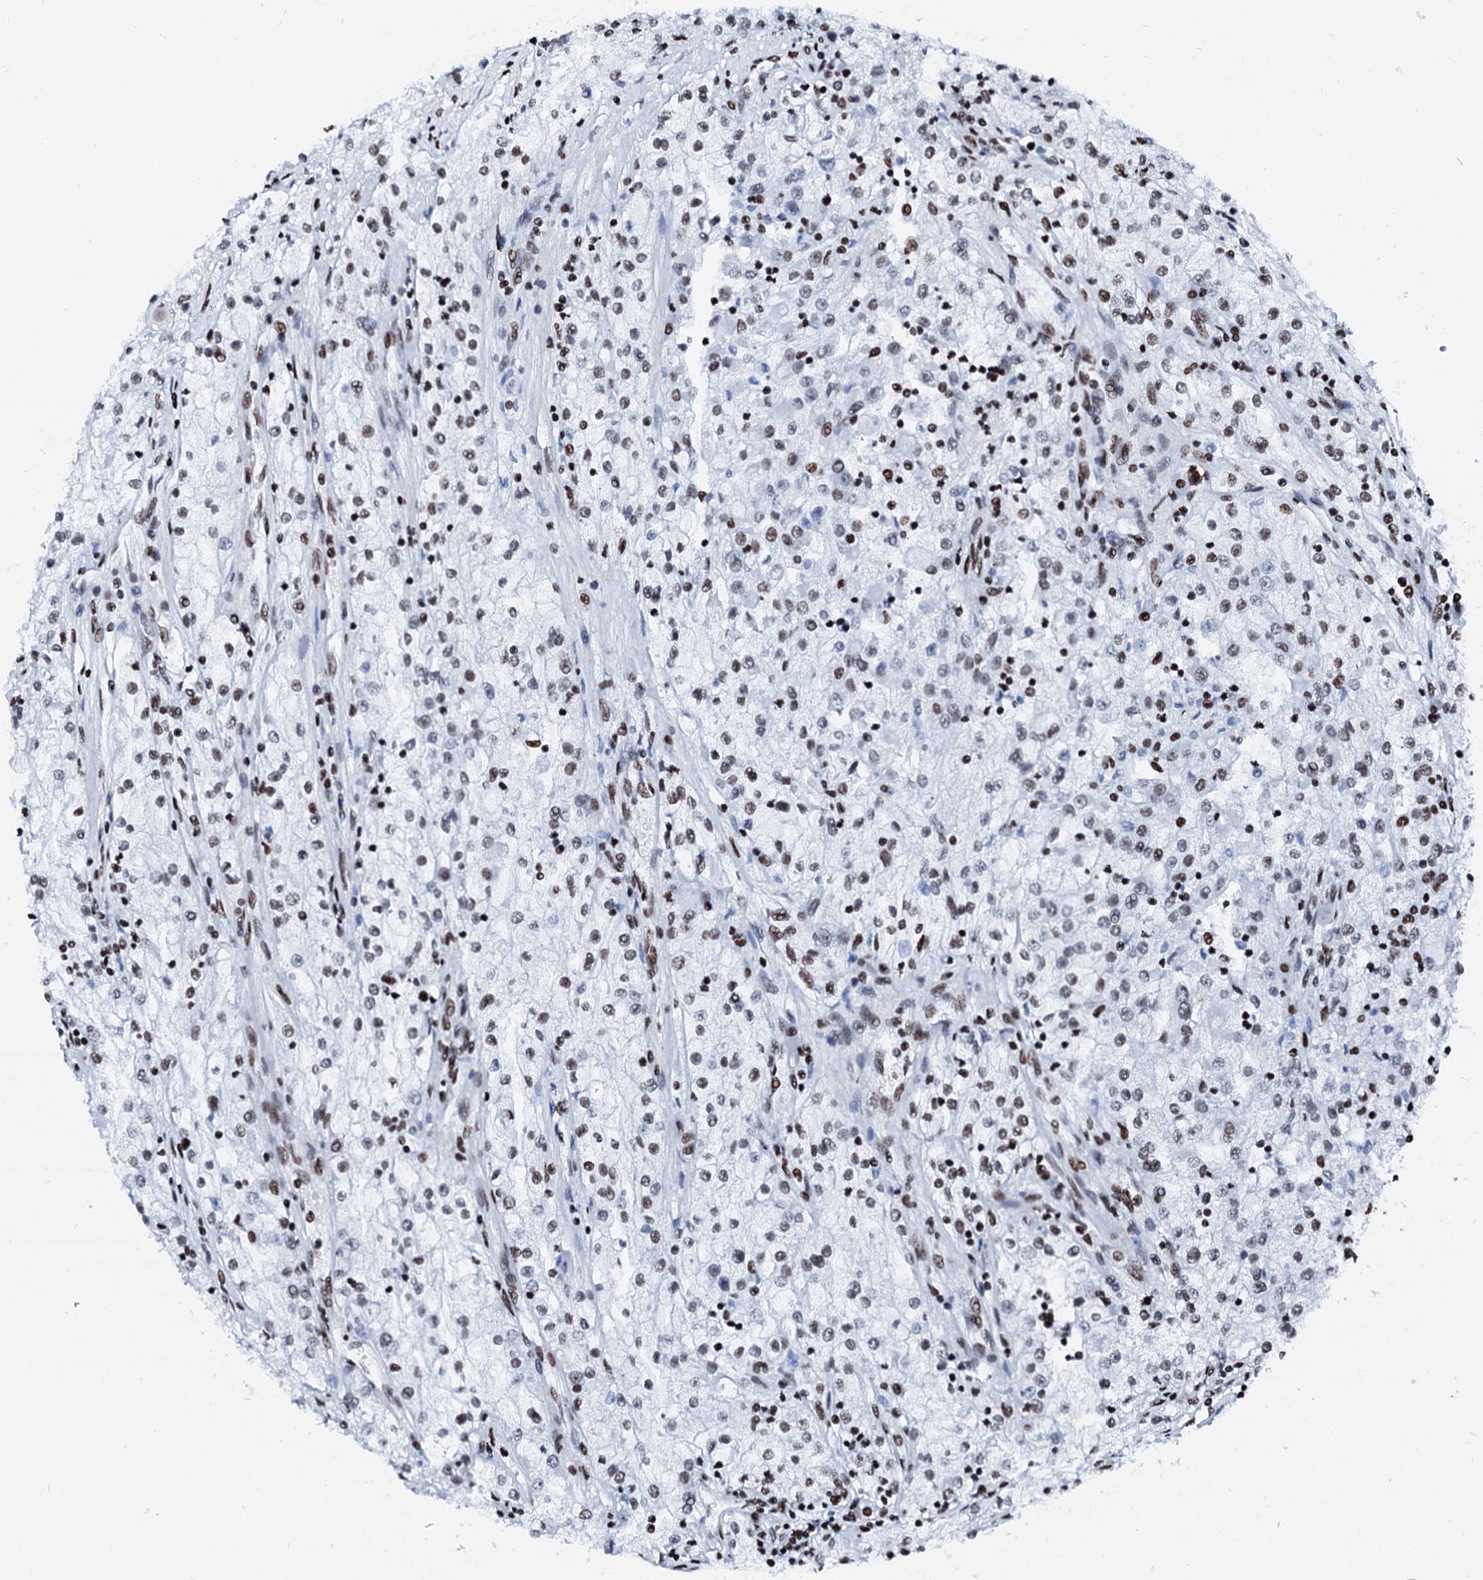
{"staining": {"intensity": "moderate", "quantity": "25%-75%", "location": "nuclear"}, "tissue": "renal cancer", "cell_type": "Tumor cells", "image_type": "cancer", "snomed": [{"axis": "morphology", "description": "Adenocarcinoma, NOS"}, {"axis": "topography", "description": "Kidney"}], "caption": "An image of human adenocarcinoma (renal) stained for a protein displays moderate nuclear brown staining in tumor cells.", "gene": "RALY", "patient": {"sex": "female", "age": 52}}